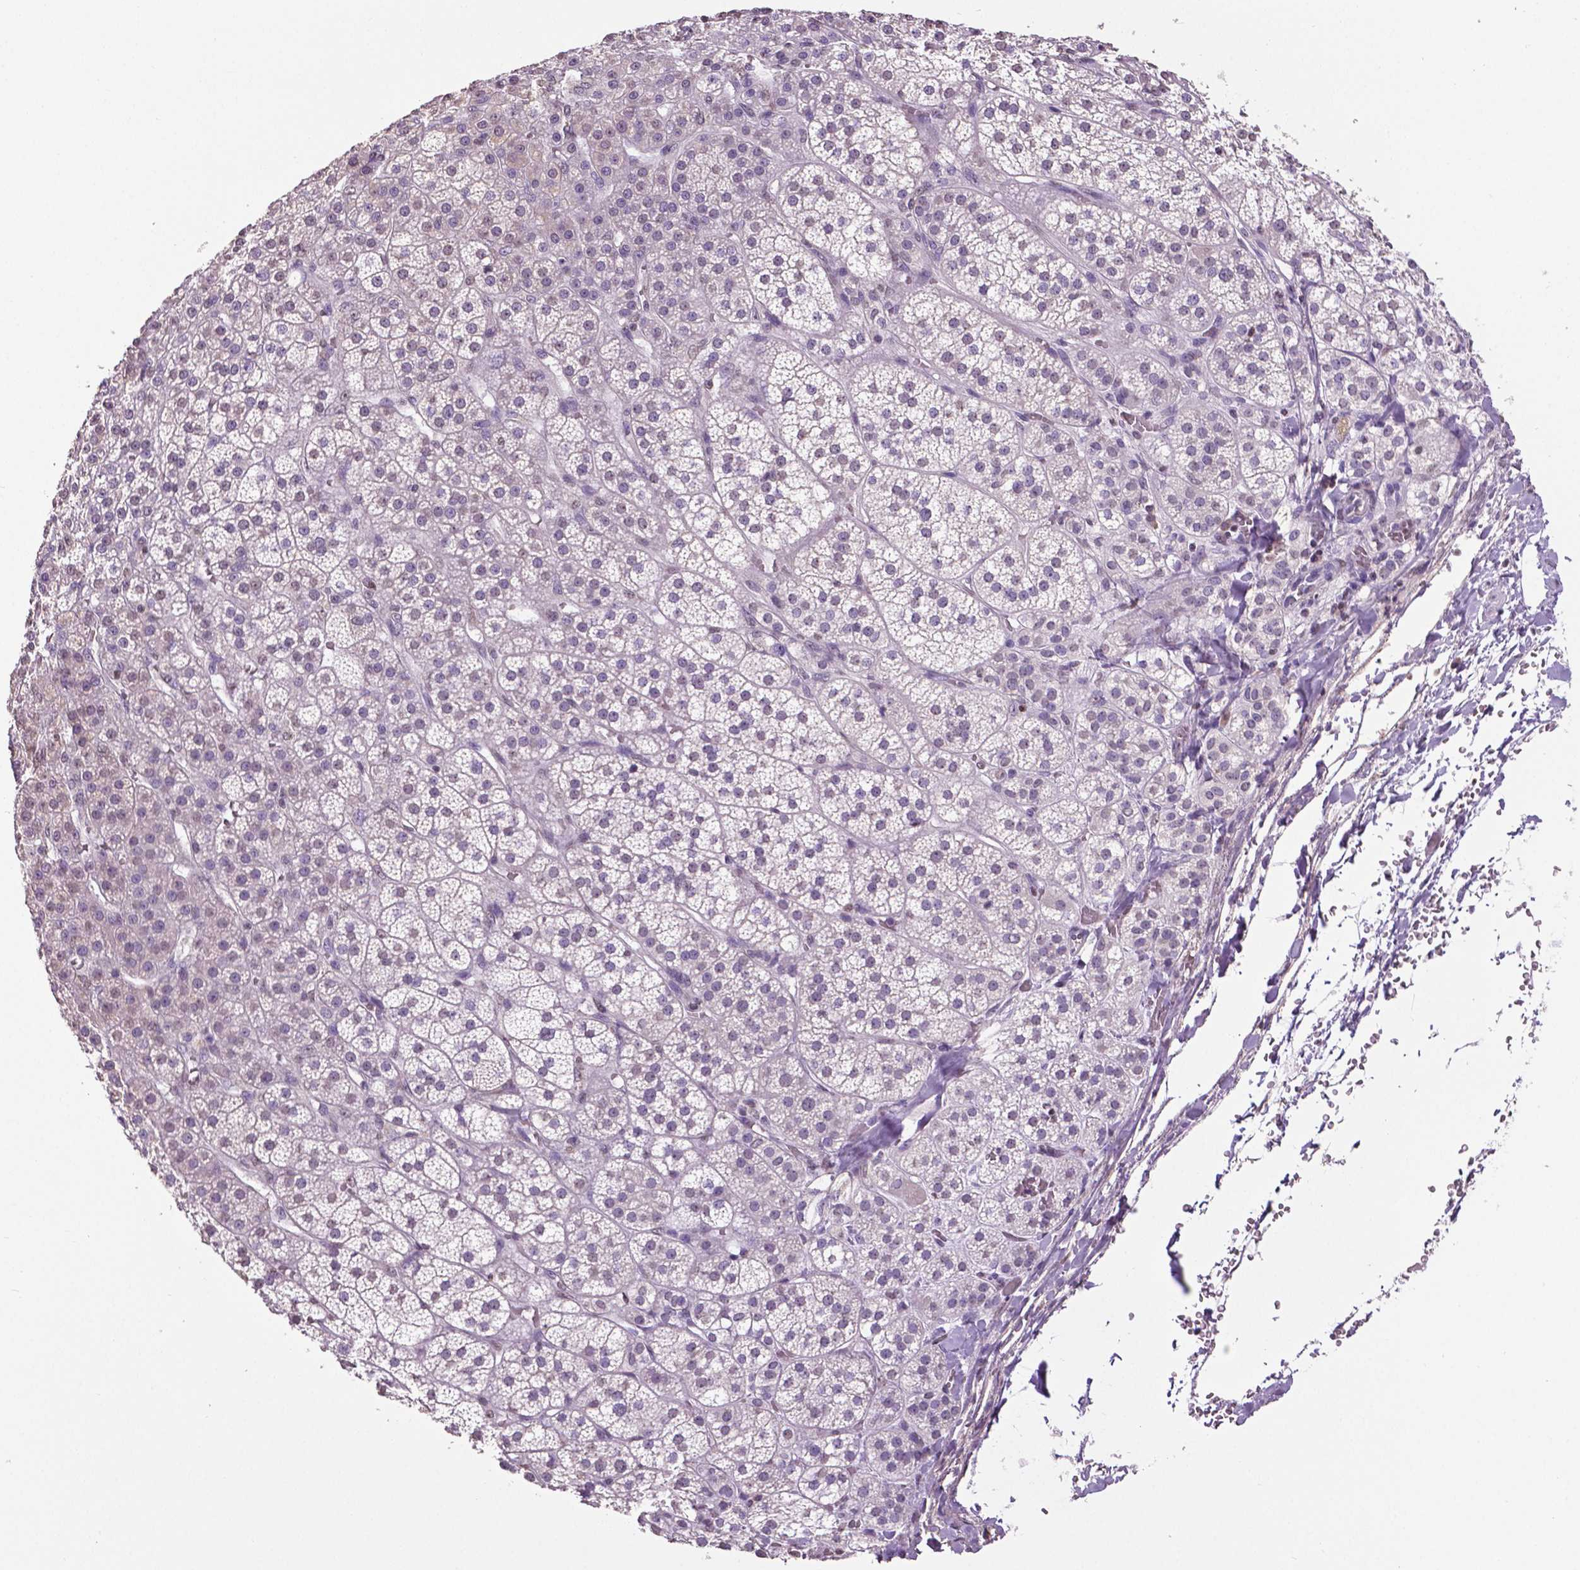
{"staining": {"intensity": "negative", "quantity": "none", "location": "none"}, "tissue": "adrenal gland", "cell_type": "Glandular cells", "image_type": "normal", "snomed": [{"axis": "morphology", "description": "Normal tissue, NOS"}, {"axis": "topography", "description": "Adrenal gland"}], "caption": "DAB immunohistochemical staining of normal human adrenal gland demonstrates no significant expression in glandular cells. (DAB (3,3'-diaminobenzidine) immunohistochemistry (IHC) with hematoxylin counter stain).", "gene": "RUNX3", "patient": {"sex": "female", "age": 60}}